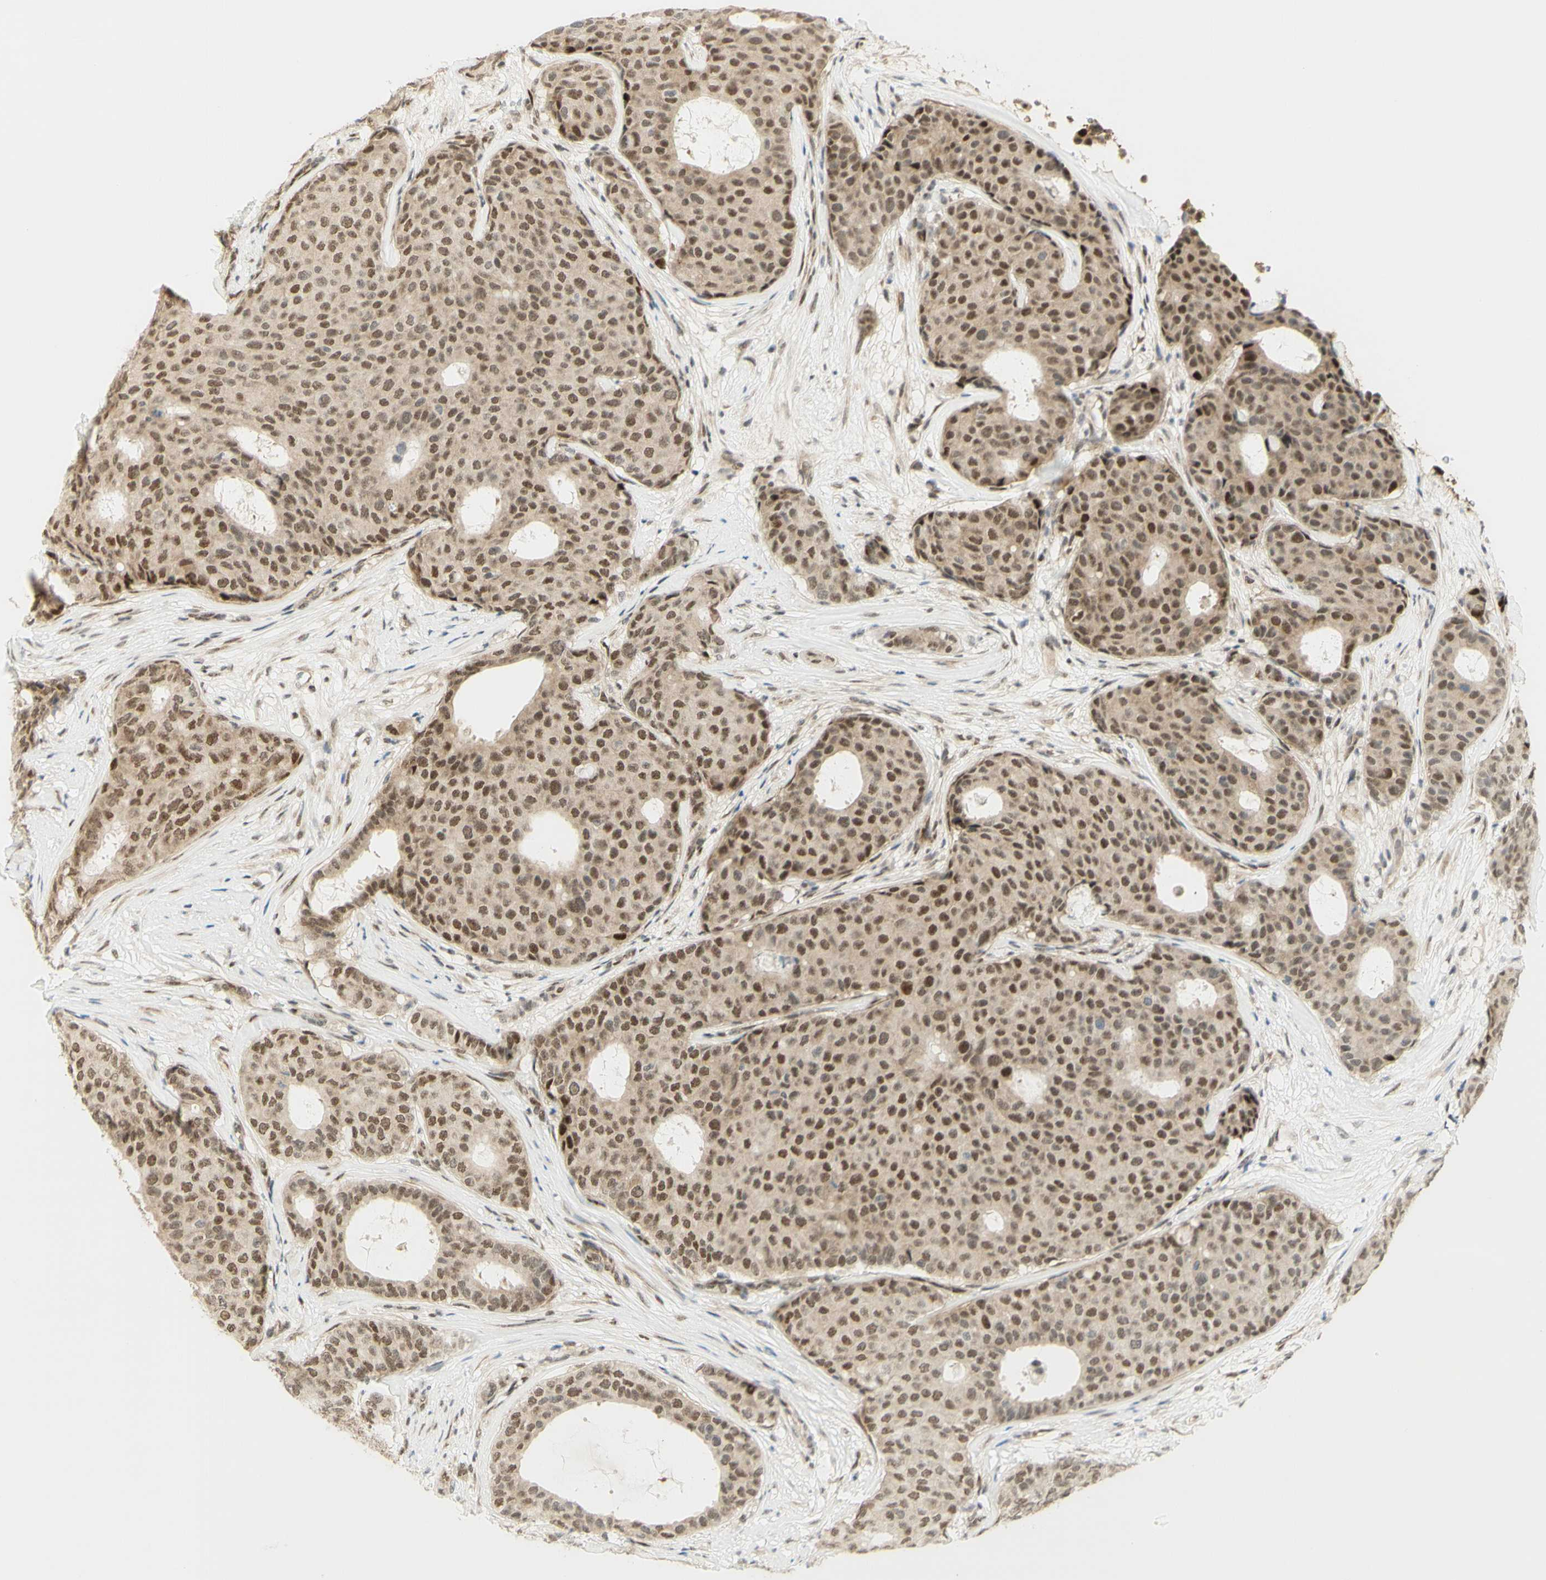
{"staining": {"intensity": "moderate", "quantity": ">75%", "location": "cytoplasmic/membranous,nuclear"}, "tissue": "breast cancer", "cell_type": "Tumor cells", "image_type": "cancer", "snomed": [{"axis": "morphology", "description": "Duct carcinoma"}, {"axis": "topography", "description": "Breast"}], "caption": "Immunohistochemistry (IHC) of human intraductal carcinoma (breast) shows medium levels of moderate cytoplasmic/membranous and nuclear positivity in approximately >75% of tumor cells.", "gene": "DDX1", "patient": {"sex": "female", "age": 75}}